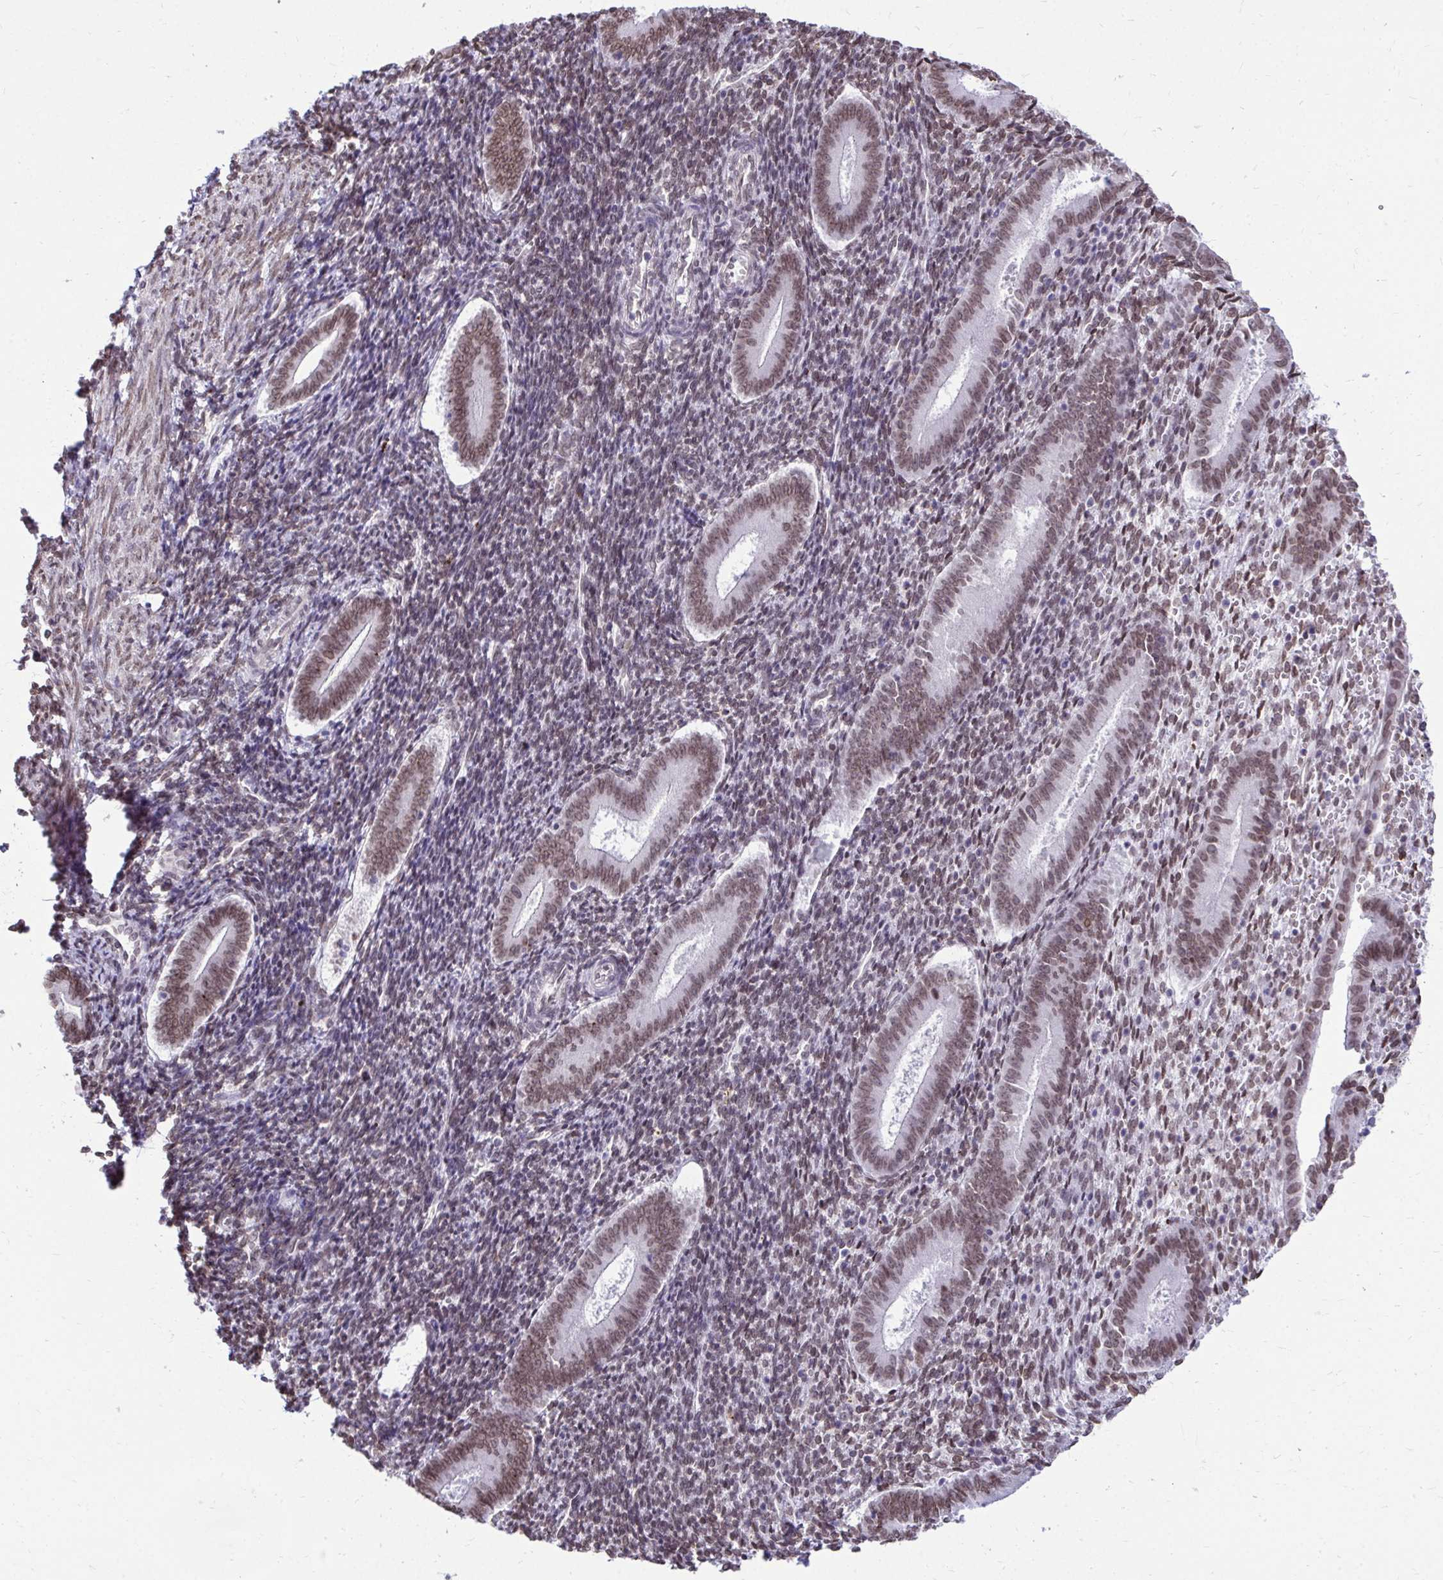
{"staining": {"intensity": "moderate", "quantity": "<25%", "location": "nuclear"}, "tissue": "endometrium", "cell_type": "Cells in endometrial stroma", "image_type": "normal", "snomed": [{"axis": "morphology", "description": "Normal tissue, NOS"}, {"axis": "topography", "description": "Endometrium"}], "caption": "Moderate nuclear protein staining is present in about <25% of cells in endometrial stroma in endometrium.", "gene": "BANF1", "patient": {"sex": "female", "age": 25}}